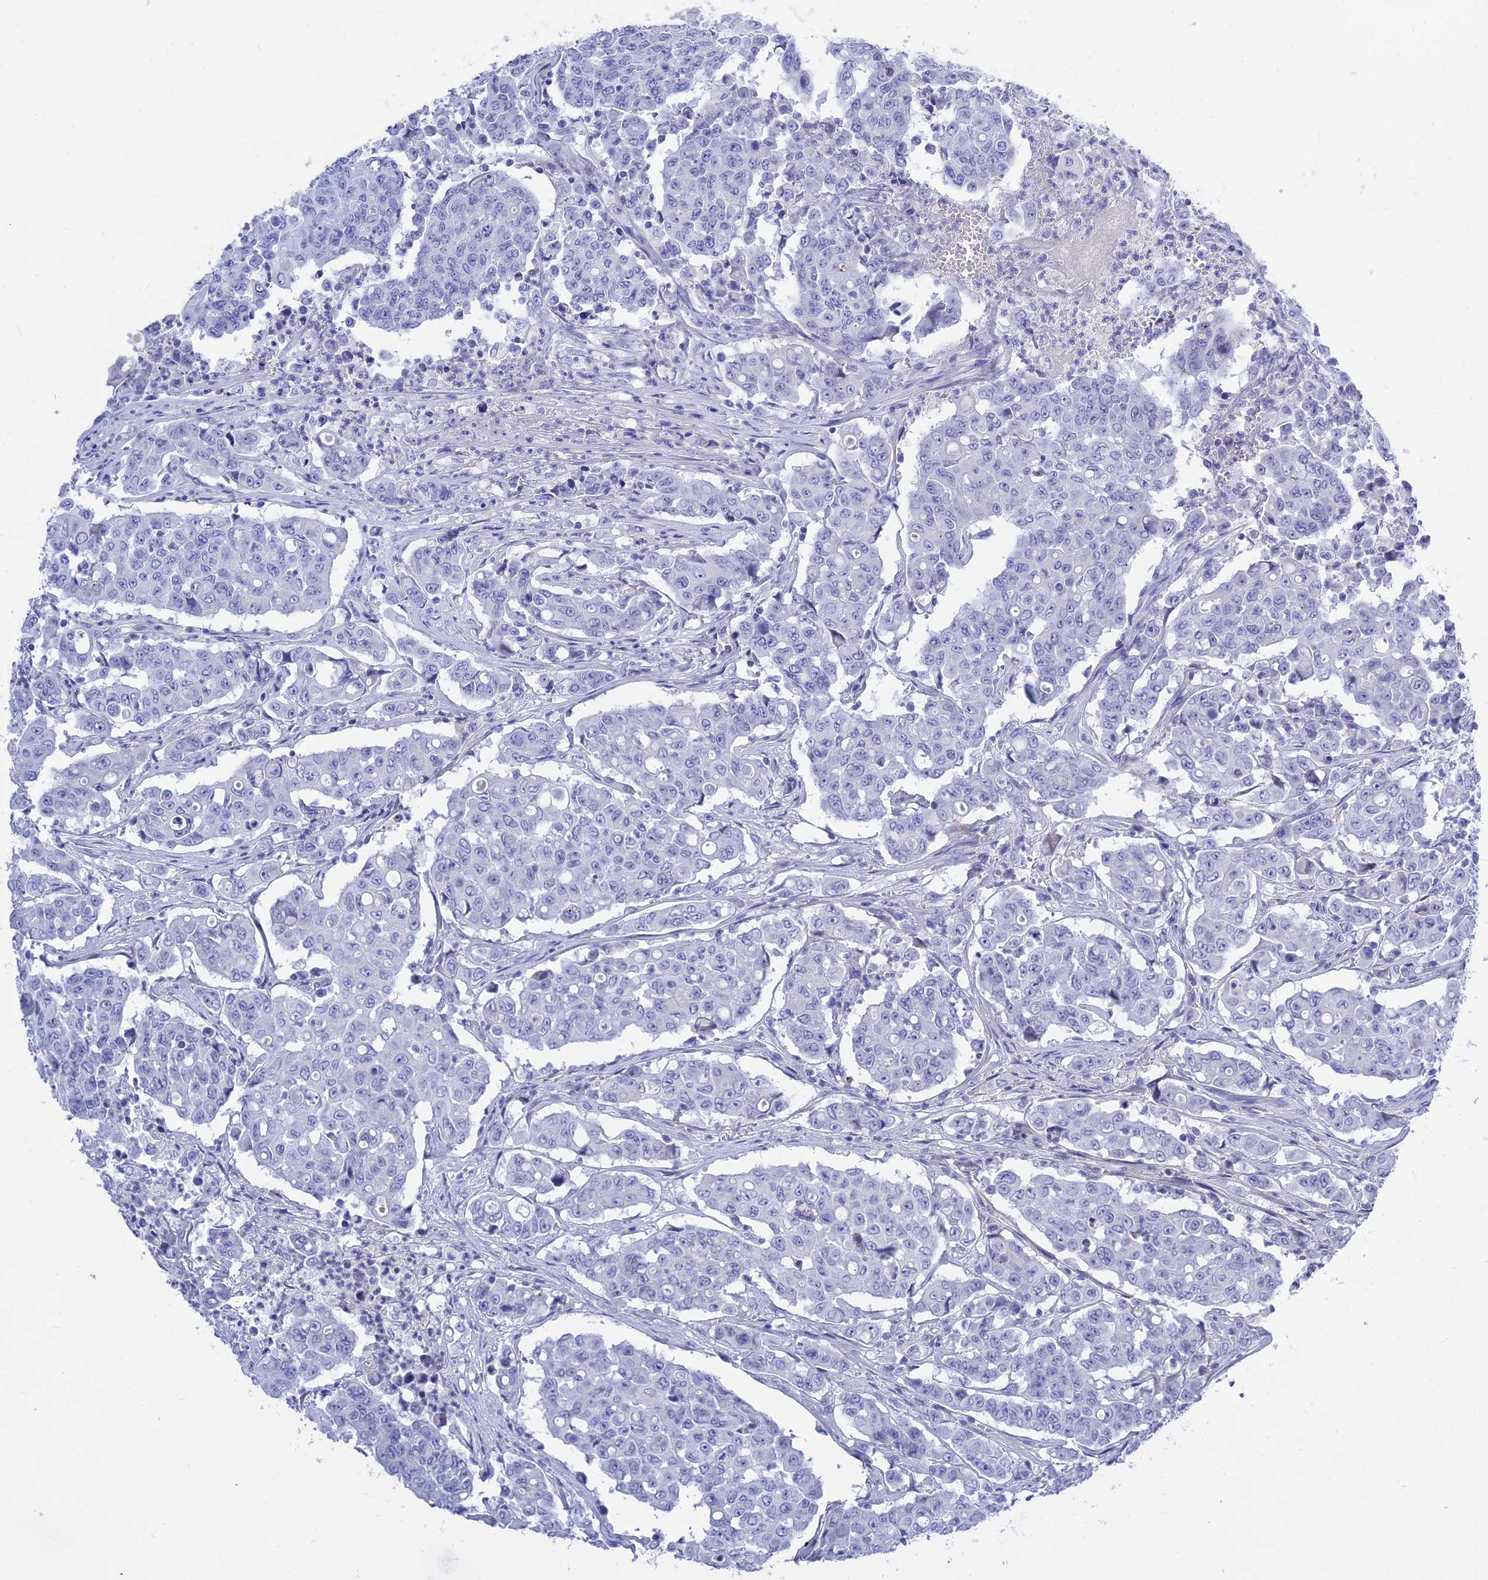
{"staining": {"intensity": "negative", "quantity": "none", "location": "none"}, "tissue": "colorectal cancer", "cell_type": "Tumor cells", "image_type": "cancer", "snomed": [{"axis": "morphology", "description": "Adenocarcinoma, NOS"}, {"axis": "topography", "description": "Colon"}], "caption": "An immunohistochemistry (IHC) image of colorectal adenocarcinoma is shown. There is no staining in tumor cells of colorectal adenocarcinoma. (Stains: DAB immunohistochemistry with hematoxylin counter stain, Microscopy: brightfield microscopy at high magnification).", "gene": "MBD3L1", "patient": {"sex": "male", "age": 51}}